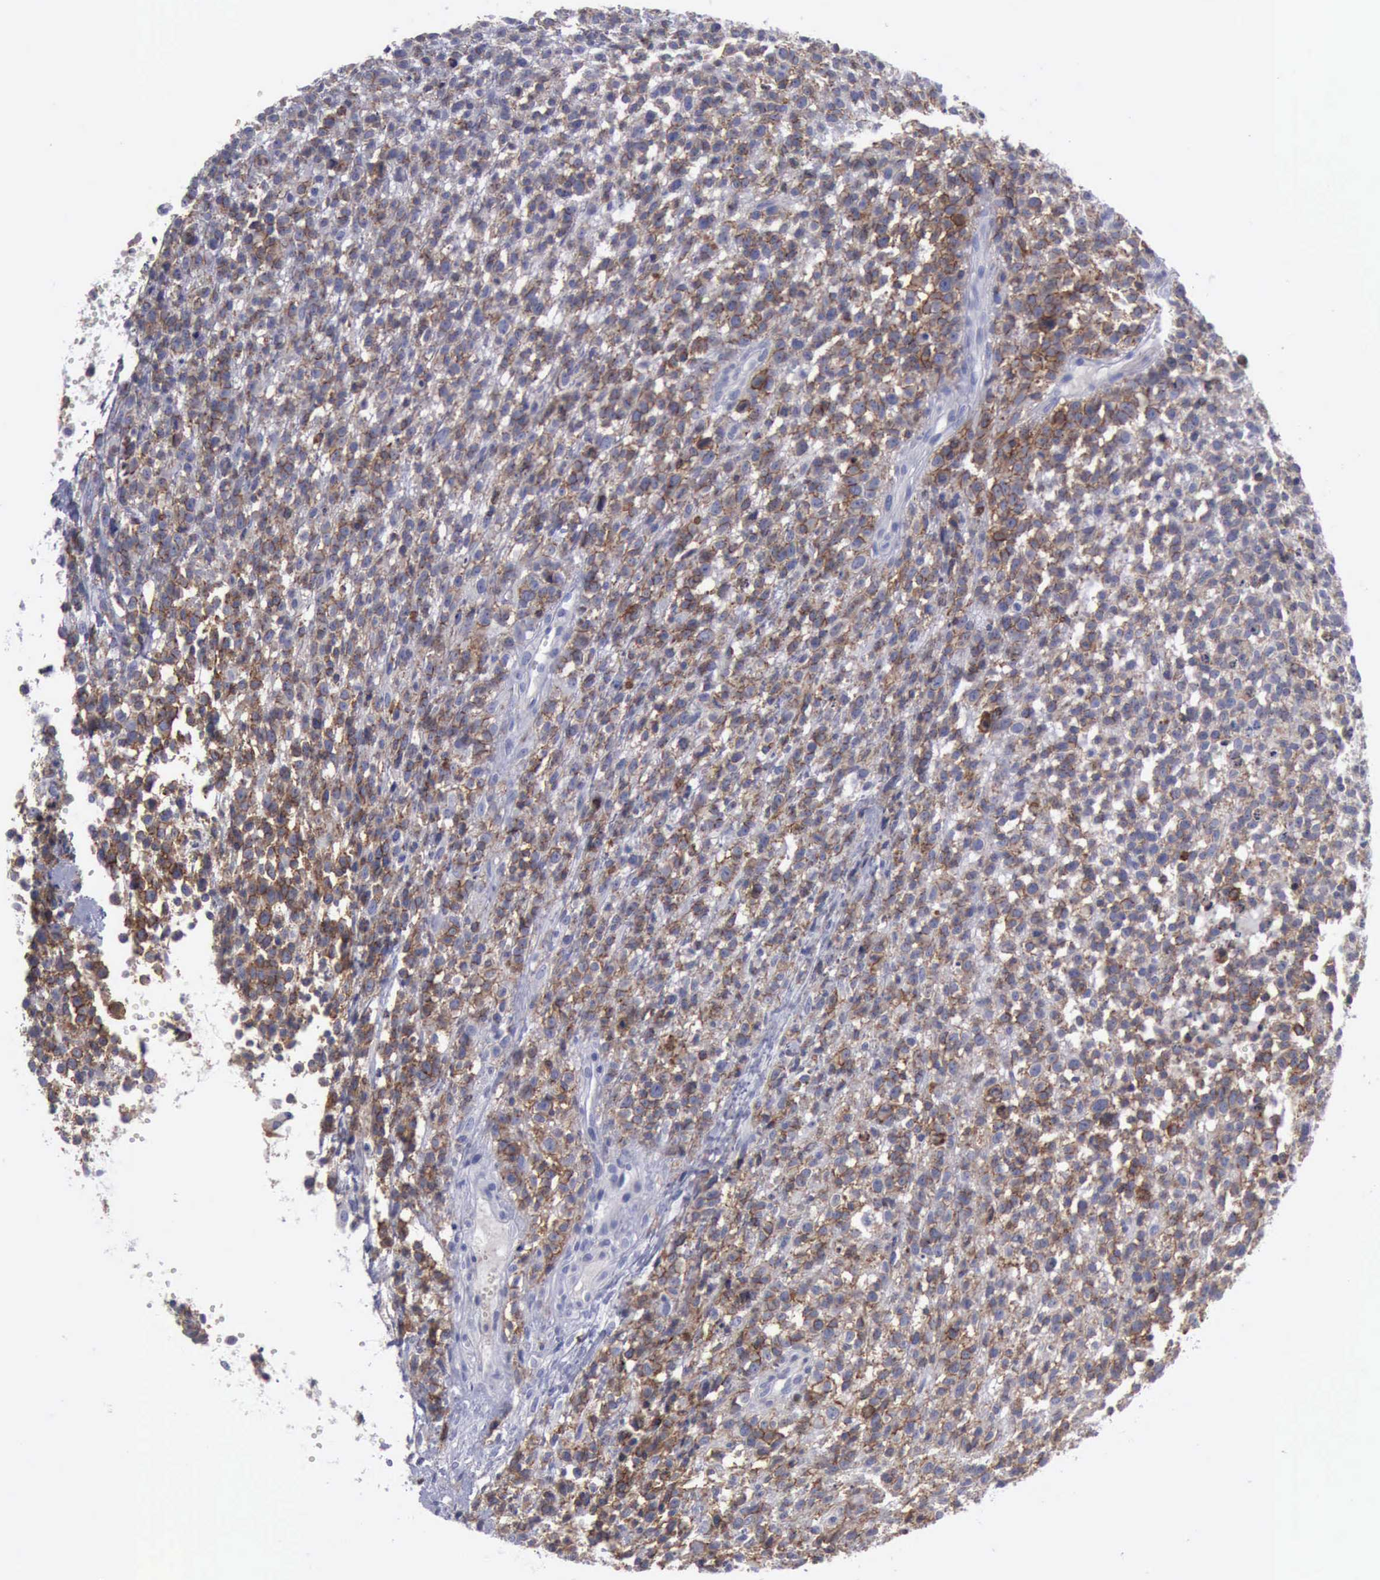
{"staining": {"intensity": "moderate", "quantity": ">75%", "location": "cytoplasmic/membranous"}, "tissue": "glioma", "cell_type": "Tumor cells", "image_type": "cancer", "snomed": [{"axis": "morphology", "description": "Glioma, malignant, High grade"}, {"axis": "topography", "description": "Brain"}], "caption": "IHC micrograph of neoplastic tissue: human glioma stained using immunohistochemistry (IHC) shows medium levels of moderate protein expression localized specifically in the cytoplasmic/membranous of tumor cells, appearing as a cytoplasmic/membranous brown color.", "gene": "CDH2", "patient": {"sex": "male", "age": 66}}